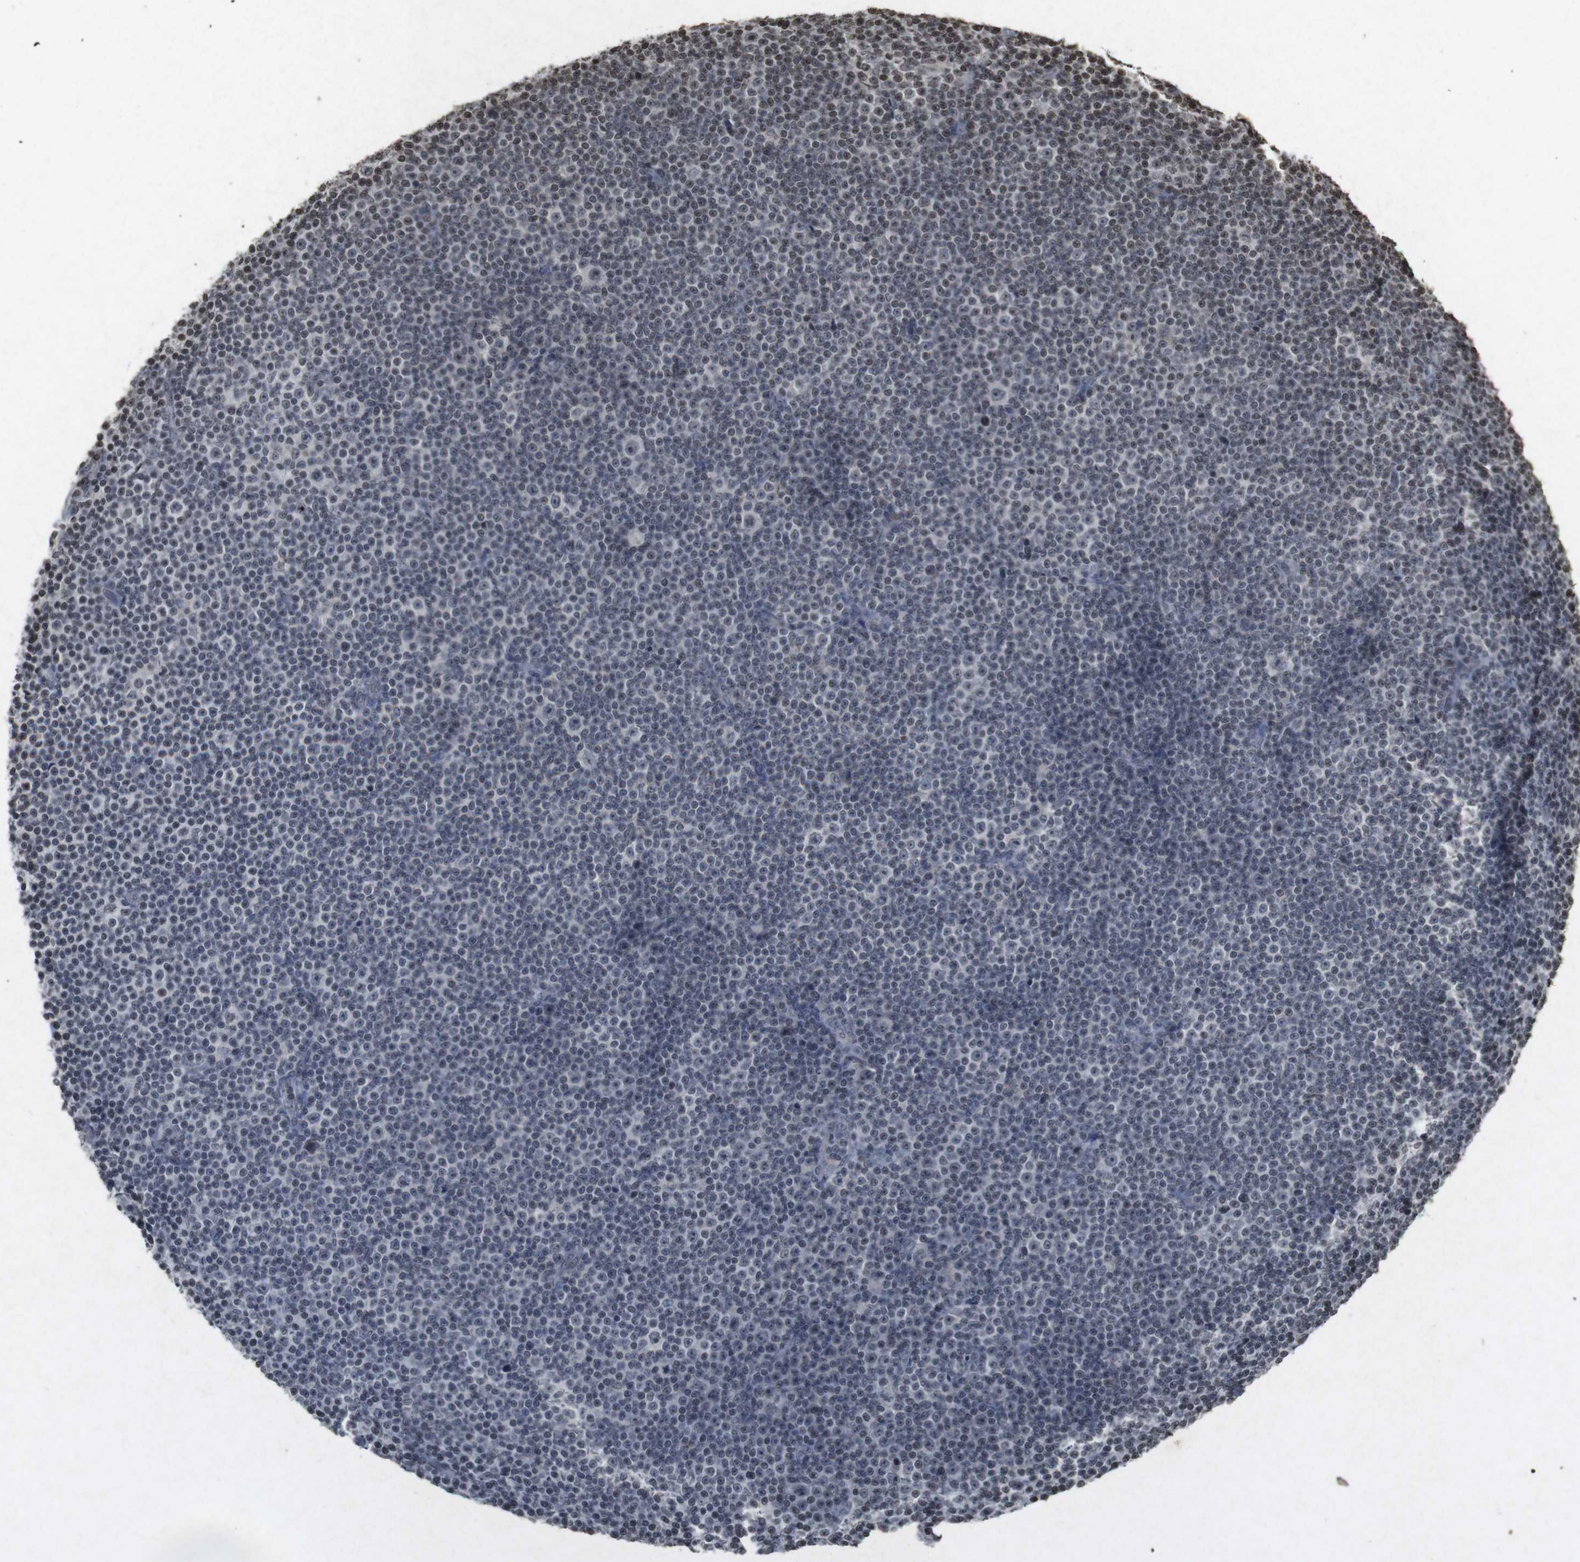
{"staining": {"intensity": "negative", "quantity": "none", "location": "none"}, "tissue": "lymphoma", "cell_type": "Tumor cells", "image_type": "cancer", "snomed": [{"axis": "morphology", "description": "Malignant lymphoma, non-Hodgkin's type, Low grade"}, {"axis": "topography", "description": "Lymph node"}], "caption": "Tumor cells are negative for protein expression in human low-grade malignant lymphoma, non-Hodgkin's type.", "gene": "FOXA3", "patient": {"sex": "female", "age": 67}}